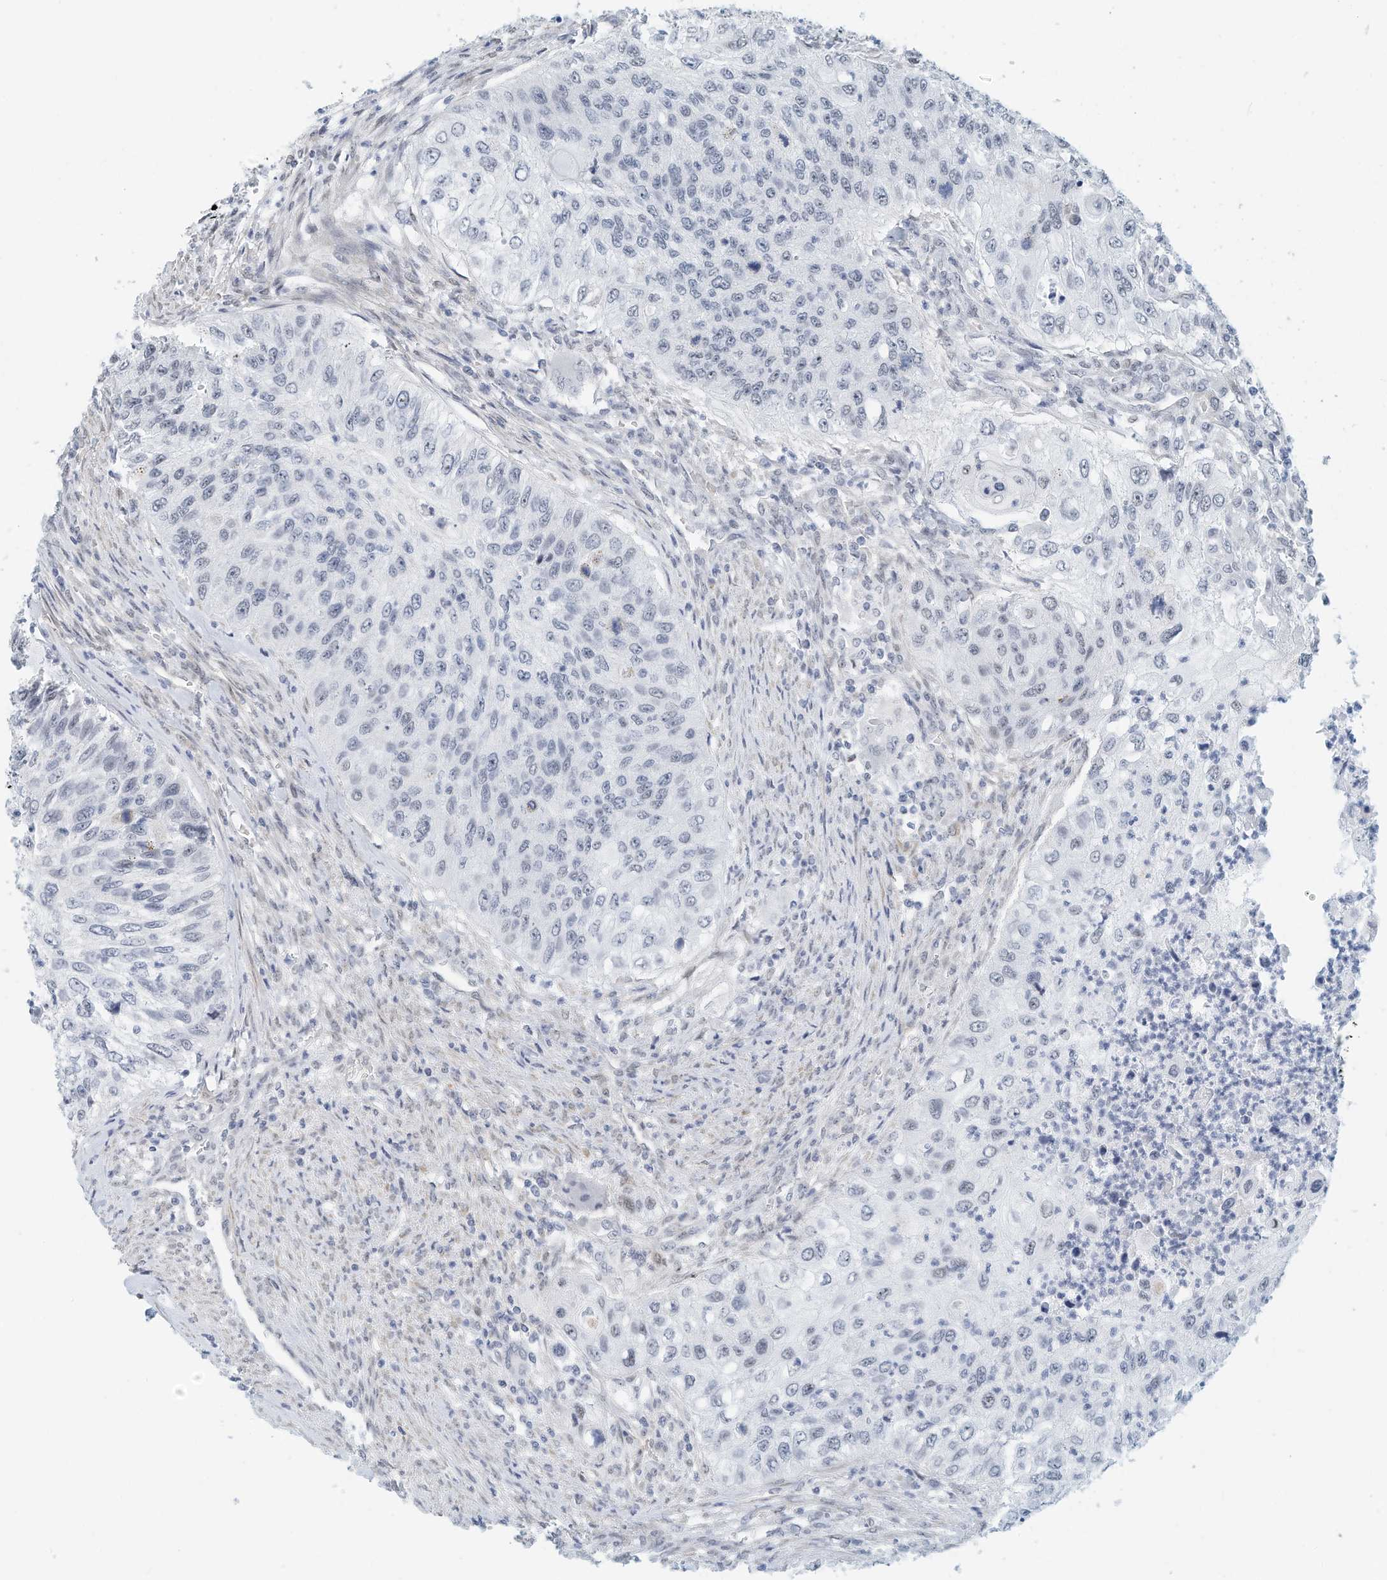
{"staining": {"intensity": "negative", "quantity": "none", "location": "none"}, "tissue": "urothelial cancer", "cell_type": "Tumor cells", "image_type": "cancer", "snomed": [{"axis": "morphology", "description": "Urothelial carcinoma, High grade"}, {"axis": "topography", "description": "Urinary bladder"}], "caption": "This is an IHC photomicrograph of urothelial cancer. There is no staining in tumor cells.", "gene": "ARHGAP28", "patient": {"sex": "female", "age": 60}}